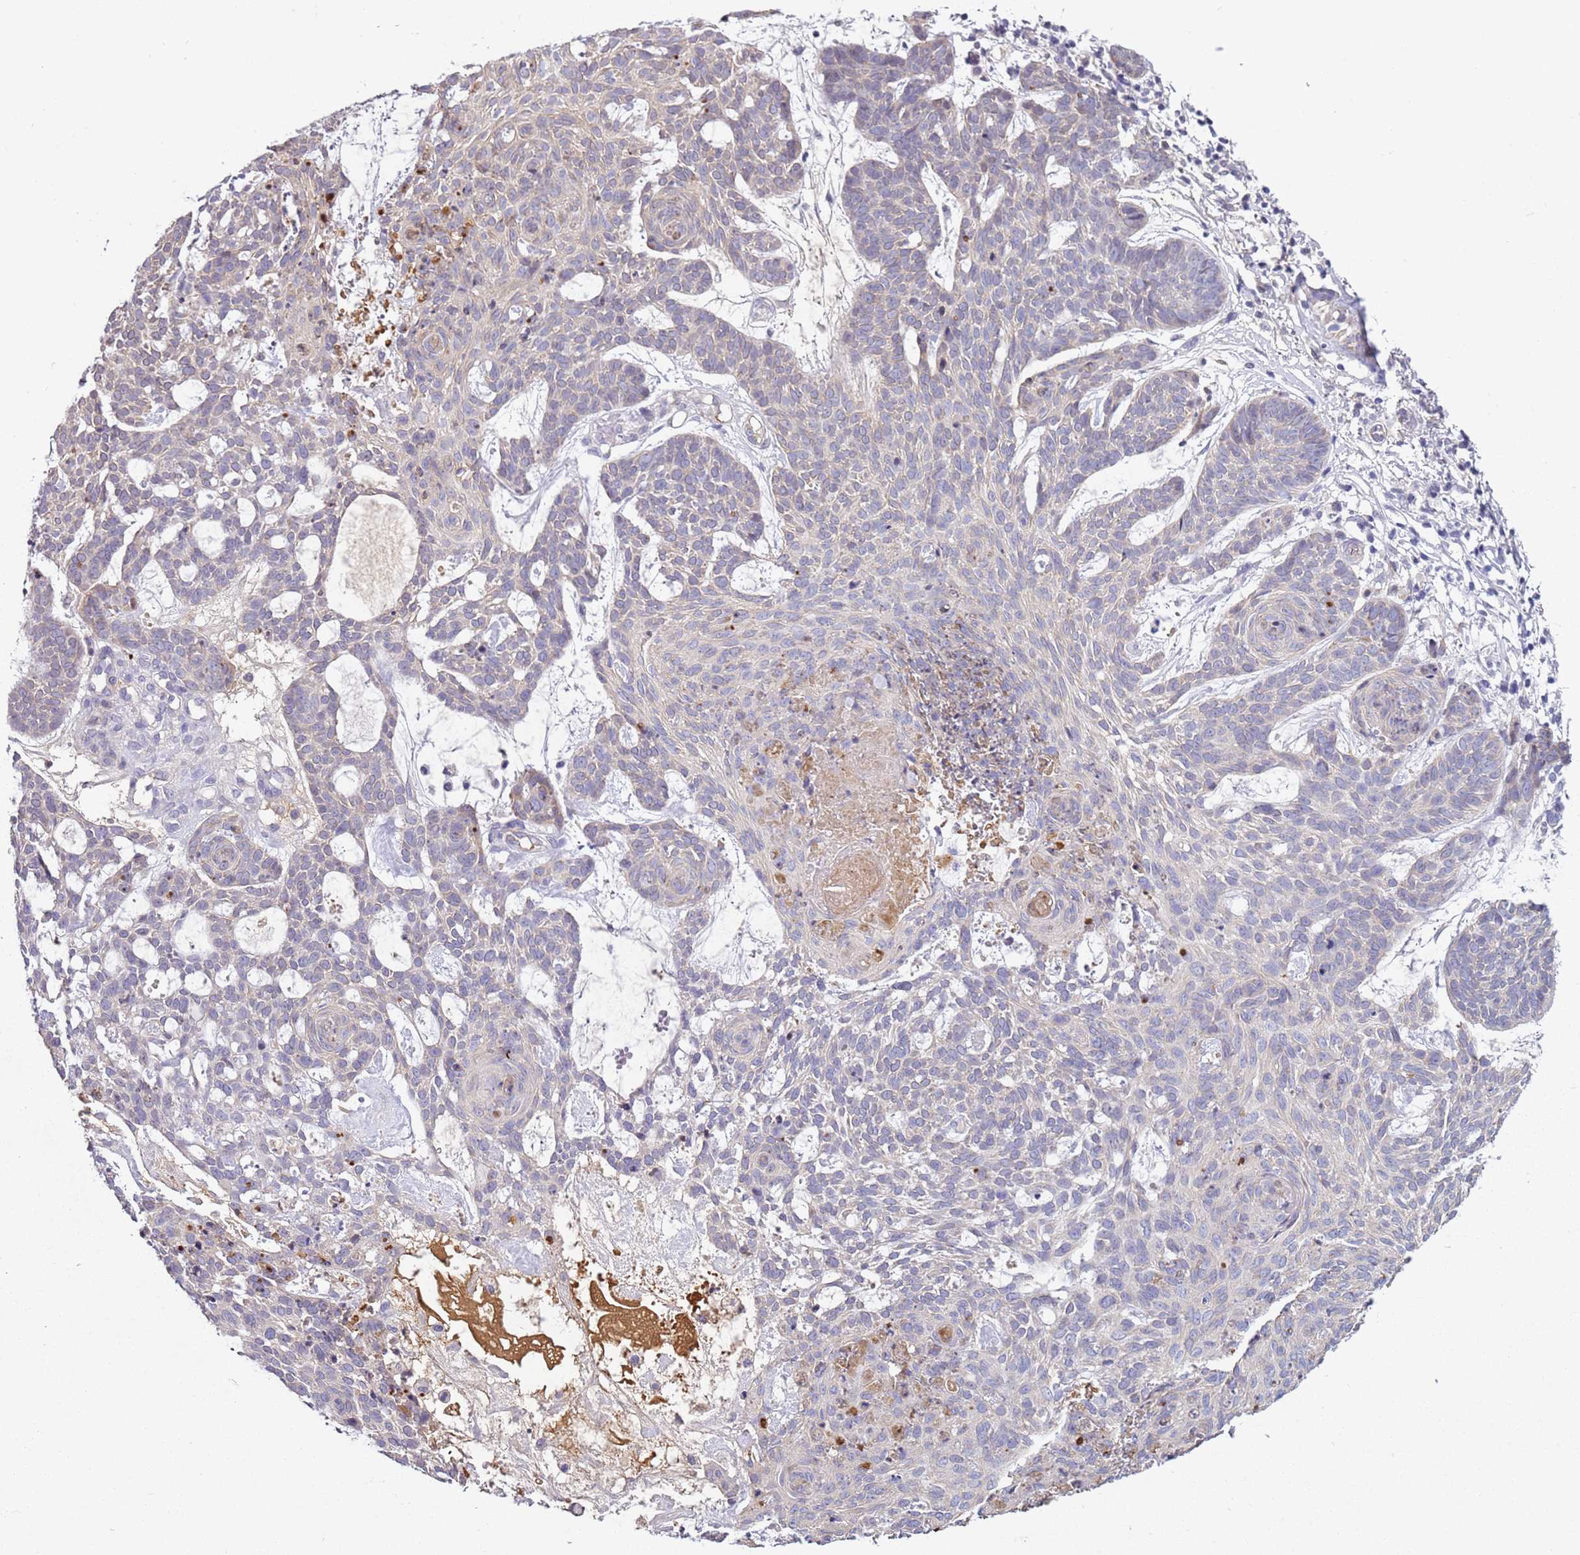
{"staining": {"intensity": "negative", "quantity": "none", "location": "none"}, "tissue": "skin cancer", "cell_type": "Tumor cells", "image_type": "cancer", "snomed": [{"axis": "morphology", "description": "Basal cell carcinoma"}, {"axis": "topography", "description": "Skin"}], "caption": "IHC micrograph of neoplastic tissue: human skin cancer (basal cell carcinoma) stained with DAB demonstrates no significant protein staining in tumor cells.", "gene": "NPAP1", "patient": {"sex": "female", "age": 89}}